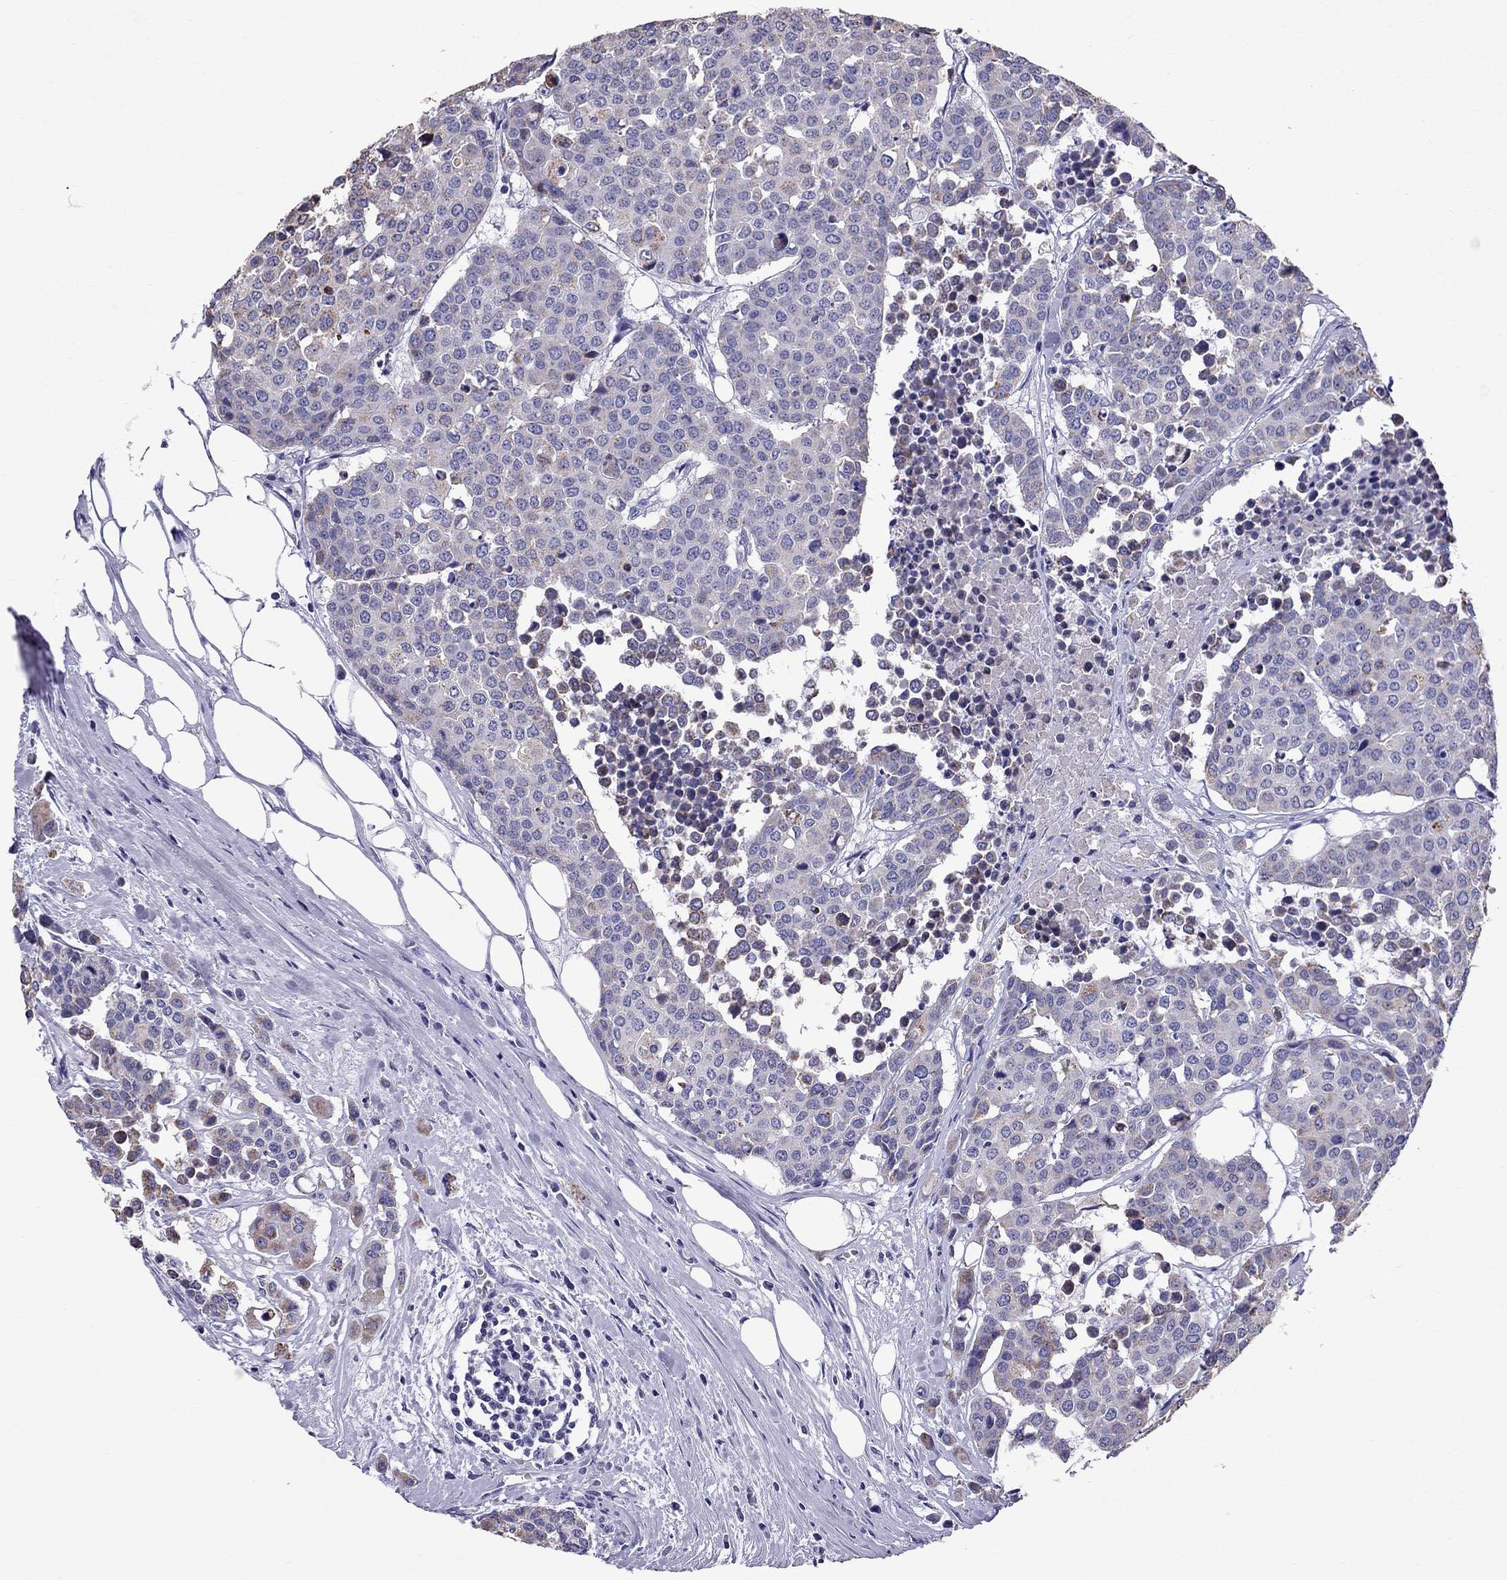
{"staining": {"intensity": "weak", "quantity": "<25%", "location": "cytoplasmic/membranous"}, "tissue": "carcinoid", "cell_type": "Tumor cells", "image_type": "cancer", "snomed": [{"axis": "morphology", "description": "Carcinoid, malignant, NOS"}, {"axis": "topography", "description": "Colon"}], "caption": "Carcinoid was stained to show a protein in brown. There is no significant expression in tumor cells.", "gene": "TTLL13", "patient": {"sex": "male", "age": 81}}